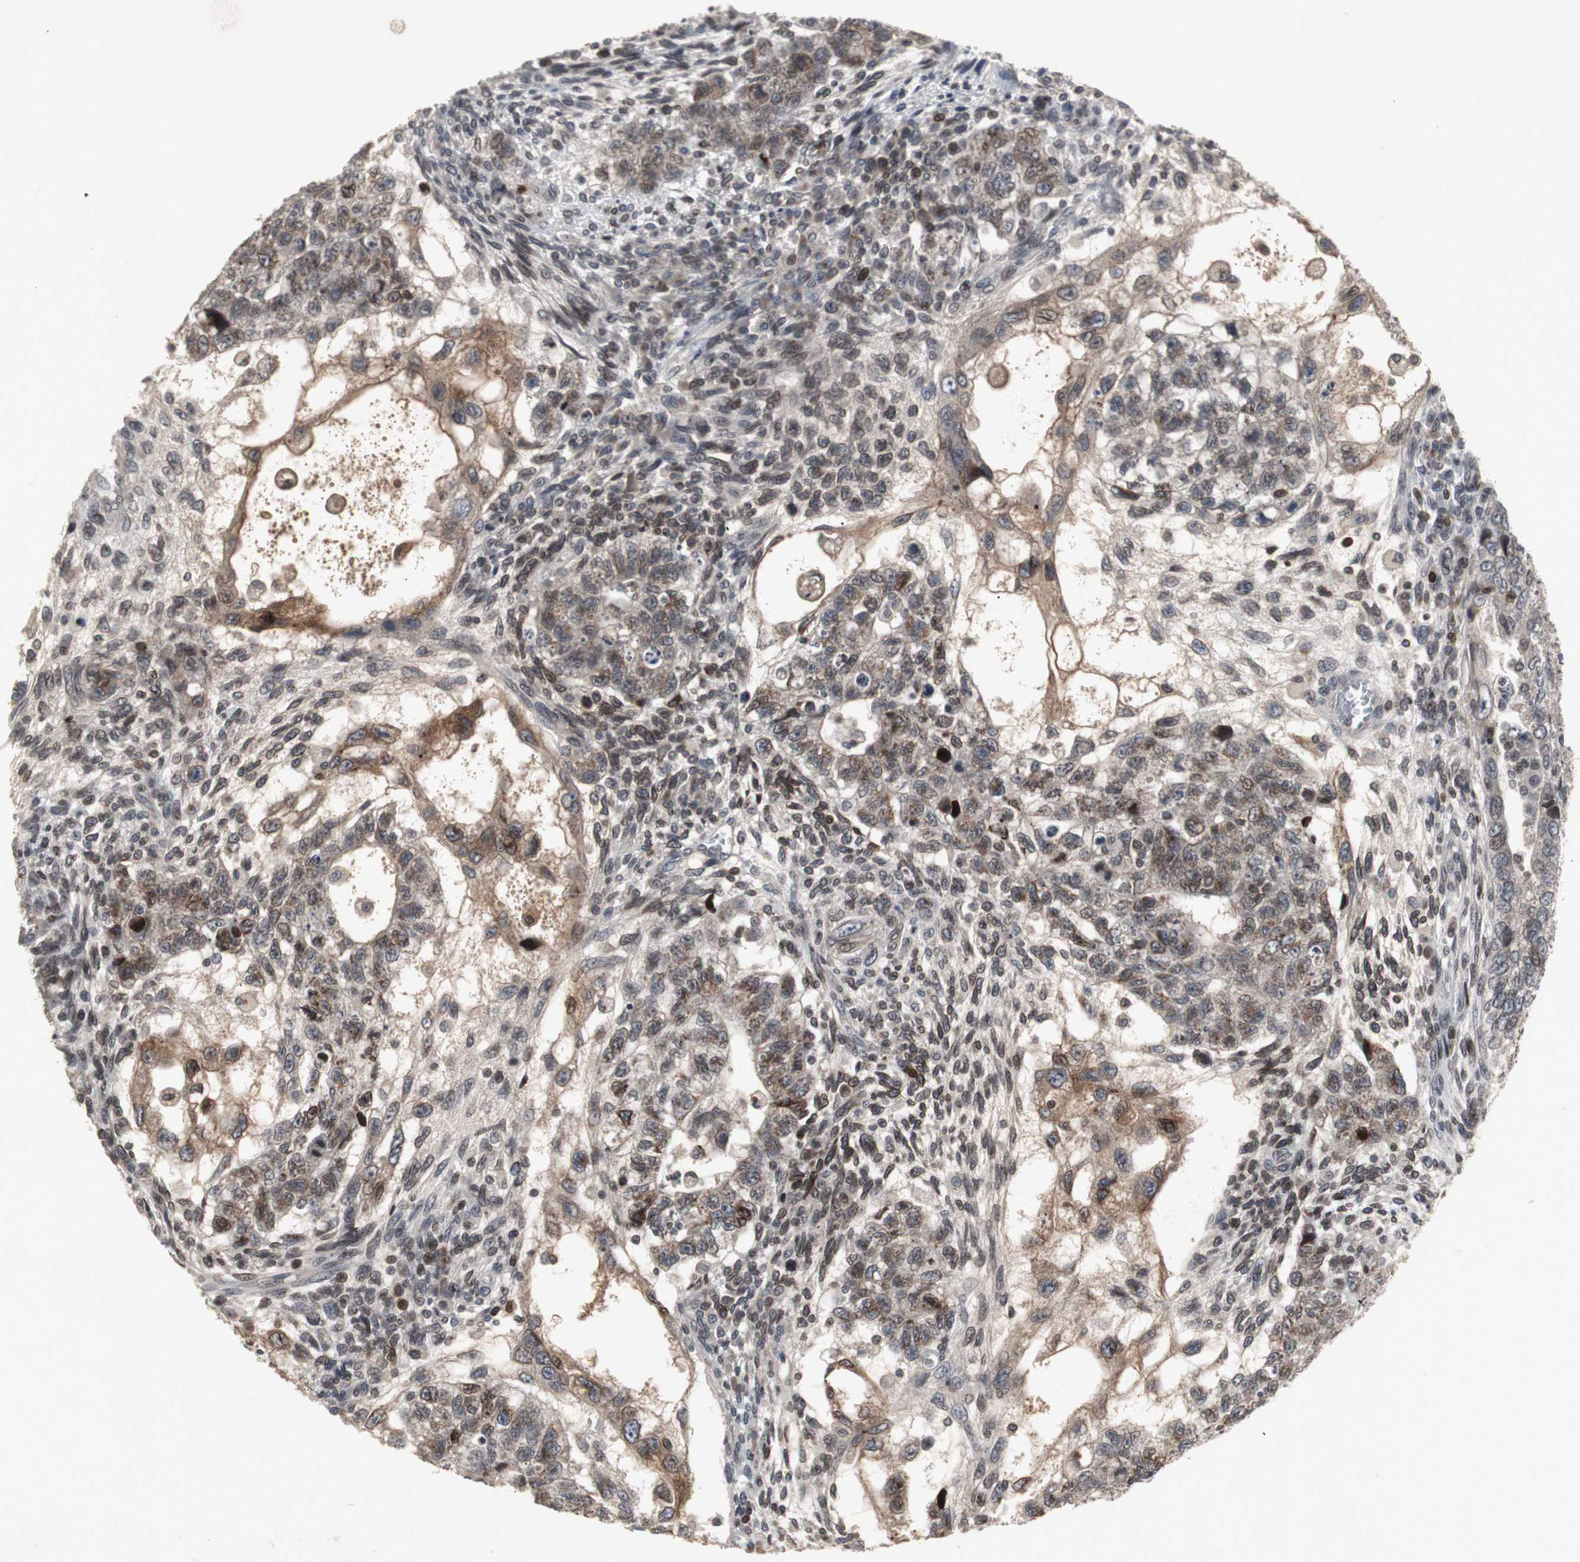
{"staining": {"intensity": "moderate", "quantity": ">75%", "location": "cytoplasmic/membranous,nuclear"}, "tissue": "testis cancer", "cell_type": "Tumor cells", "image_type": "cancer", "snomed": [{"axis": "morphology", "description": "Normal tissue, NOS"}, {"axis": "morphology", "description": "Carcinoma, Embryonal, NOS"}, {"axis": "topography", "description": "Testis"}], "caption": "The image reveals immunohistochemical staining of embryonal carcinoma (testis). There is moderate cytoplasmic/membranous and nuclear expression is identified in approximately >75% of tumor cells.", "gene": "ZNF396", "patient": {"sex": "male", "age": 36}}